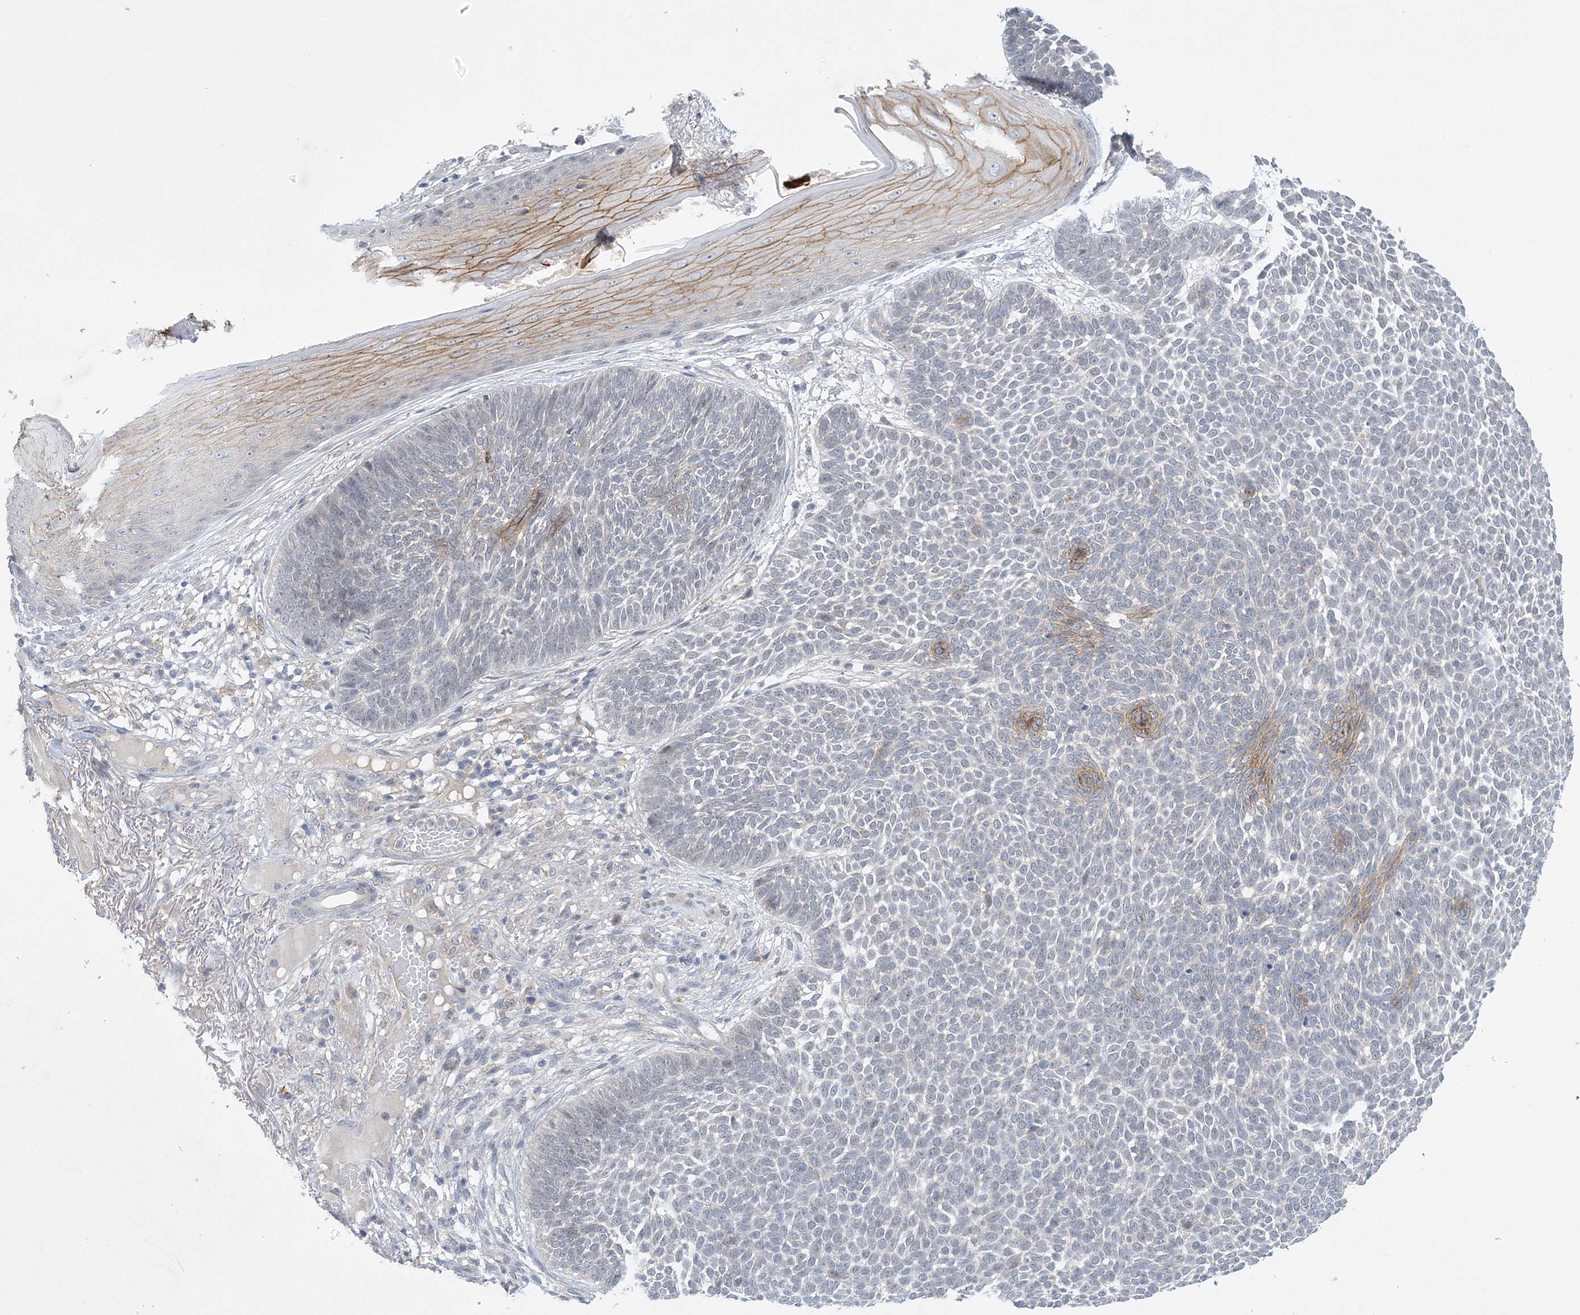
{"staining": {"intensity": "moderate", "quantity": "<25%", "location": "cytoplasmic/membranous"}, "tissue": "skin cancer", "cell_type": "Tumor cells", "image_type": "cancer", "snomed": [{"axis": "morphology", "description": "Normal tissue, NOS"}, {"axis": "morphology", "description": "Basal cell carcinoma"}, {"axis": "topography", "description": "Skin"}], "caption": "Protein staining exhibits moderate cytoplasmic/membranous staining in about <25% of tumor cells in skin cancer. (DAB (3,3'-diaminobenzidine) IHC with brightfield microscopy, high magnification).", "gene": "ANKRD35", "patient": {"sex": "male", "age": 64}}